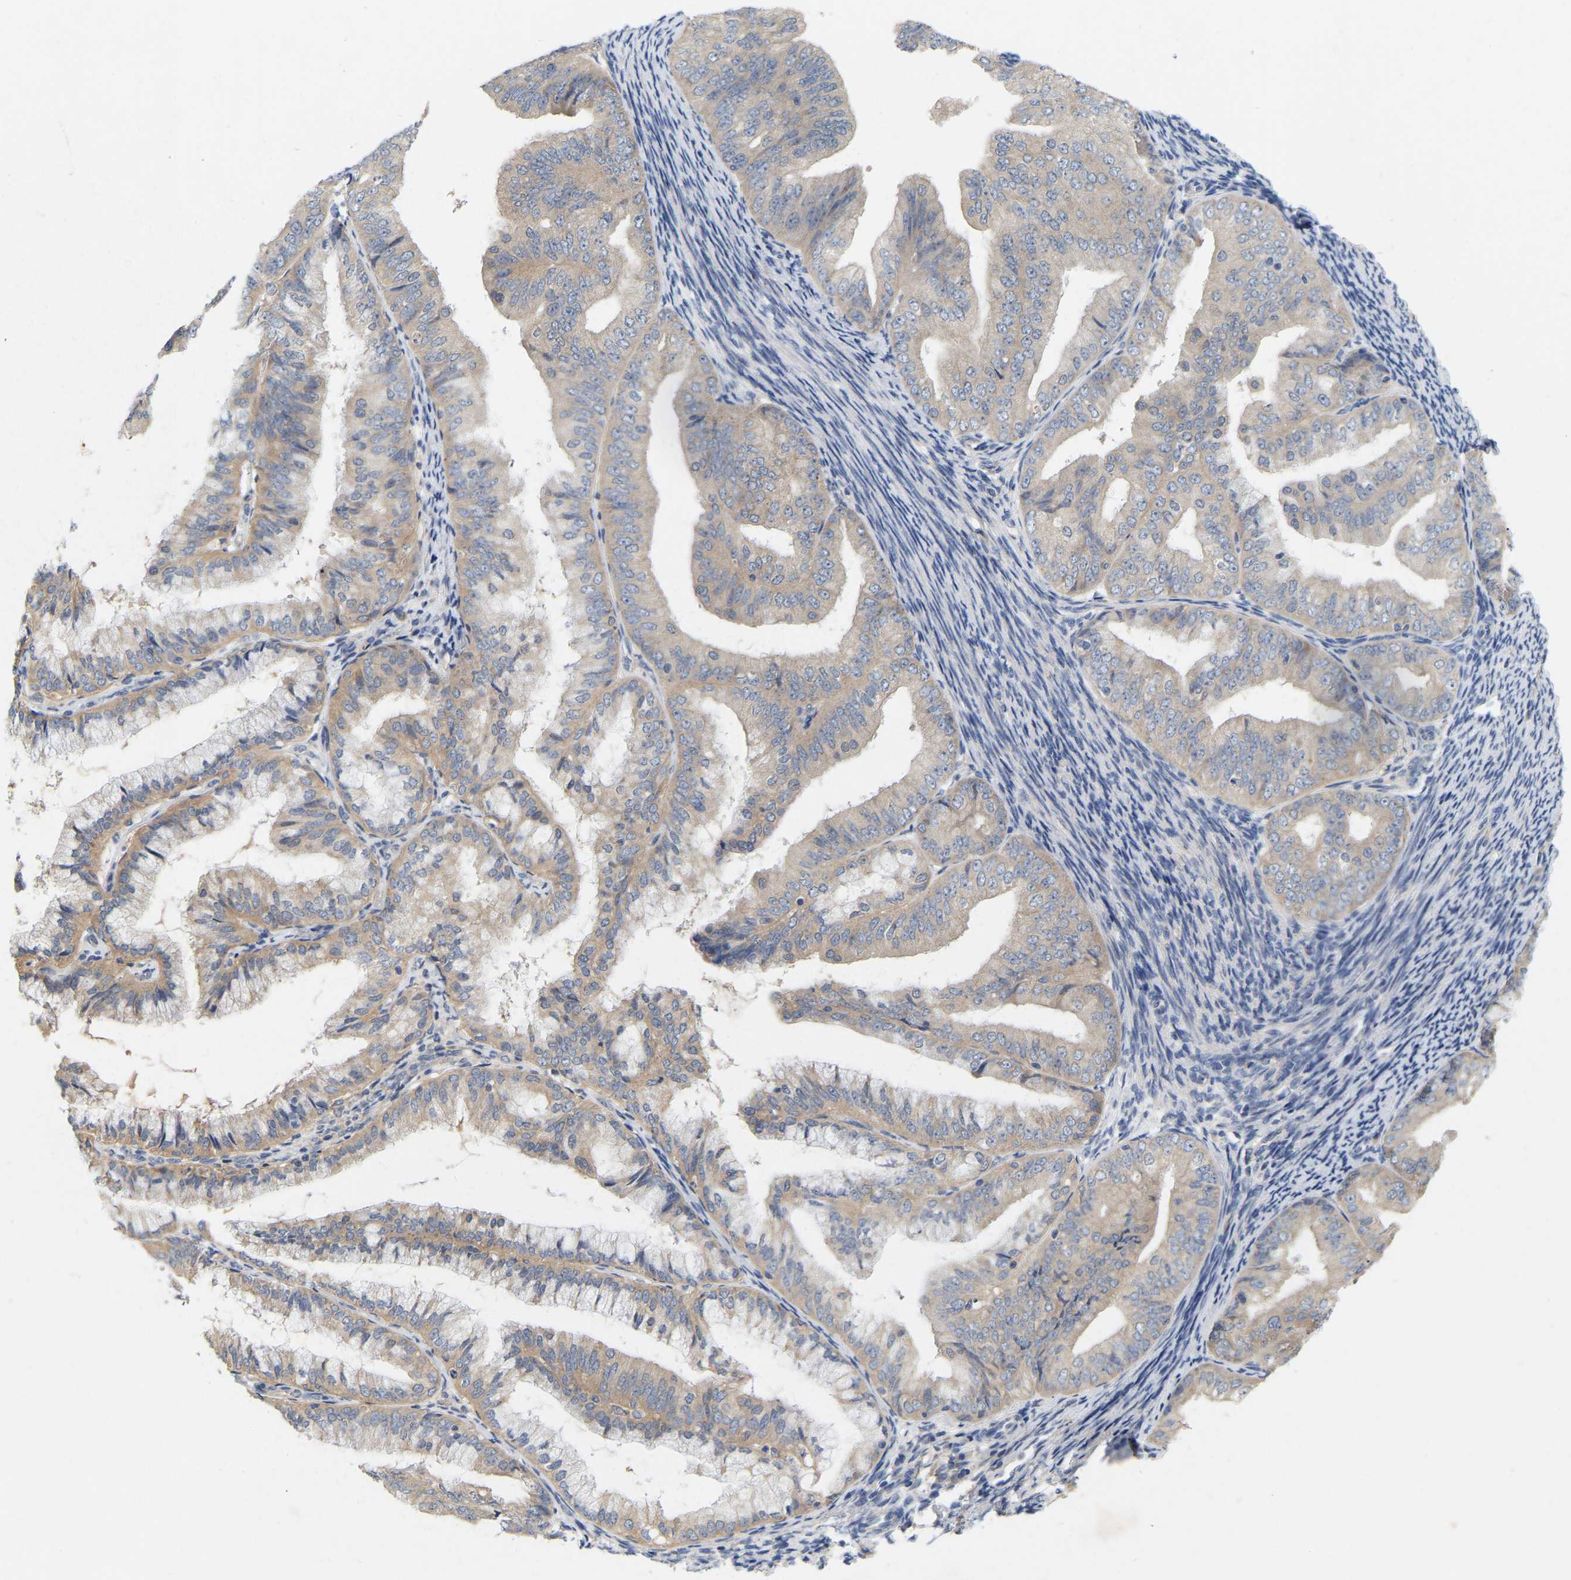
{"staining": {"intensity": "moderate", "quantity": ">75%", "location": "cytoplasmic/membranous"}, "tissue": "endometrial cancer", "cell_type": "Tumor cells", "image_type": "cancer", "snomed": [{"axis": "morphology", "description": "Adenocarcinoma, NOS"}, {"axis": "topography", "description": "Endometrium"}], "caption": "Approximately >75% of tumor cells in endometrial adenocarcinoma reveal moderate cytoplasmic/membranous protein staining as visualized by brown immunohistochemical staining.", "gene": "WIPI2", "patient": {"sex": "female", "age": 63}}